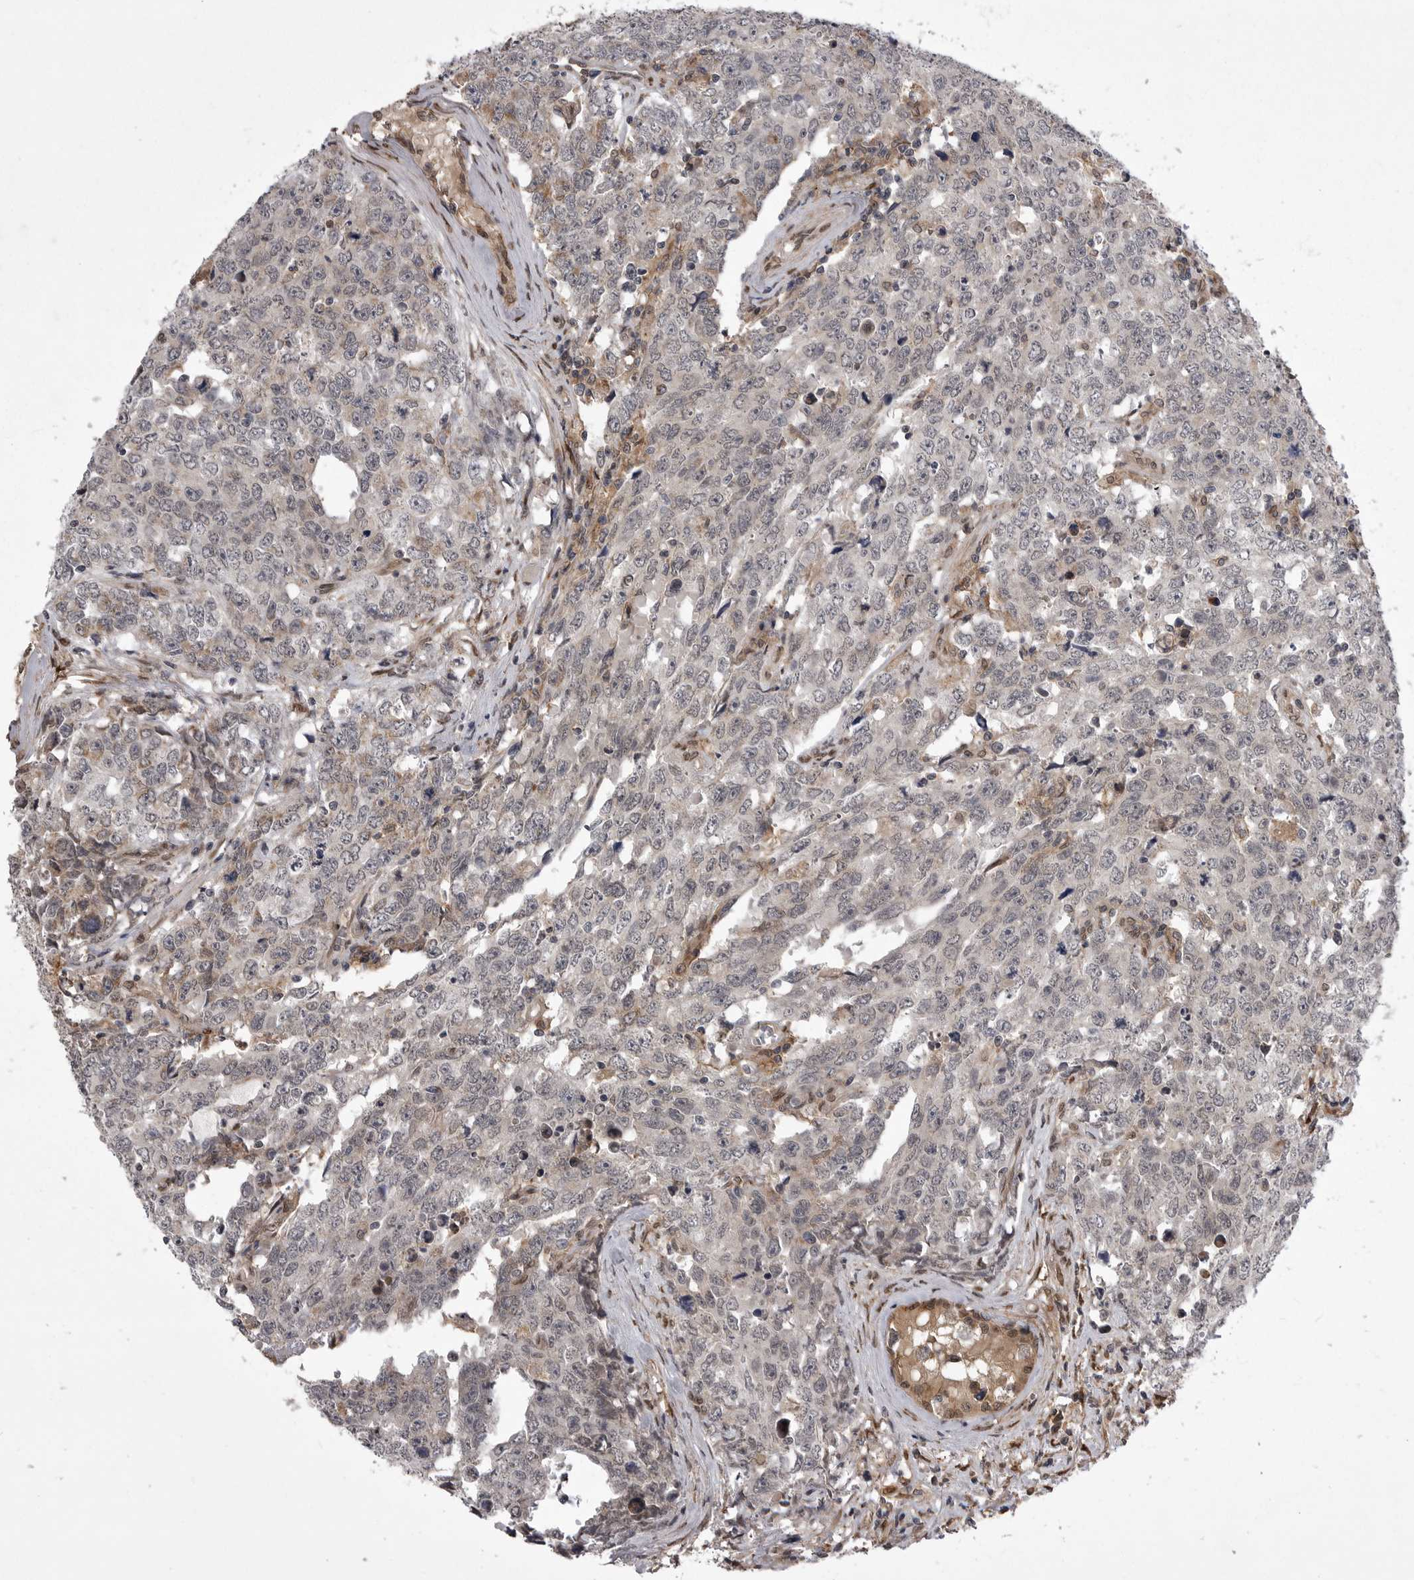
{"staining": {"intensity": "negative", "quantity": "none", "location": "none"}, "tissue": "testis cancer", "cell_type": "Tumor cells", "image_type": "cancer", "snomed": [{"axis": "morphology", "description": "Carcinoma, Embryonal, NOS"}, {"axis": "topography", "description": "Testis"}], "caption": "Human testis embryonal carcinoma stained for a protein using immunohistochemistry reveals no staining in tumor cells.", "gene": "ABL1", "patient": {"sex": "male", "age": 28}}